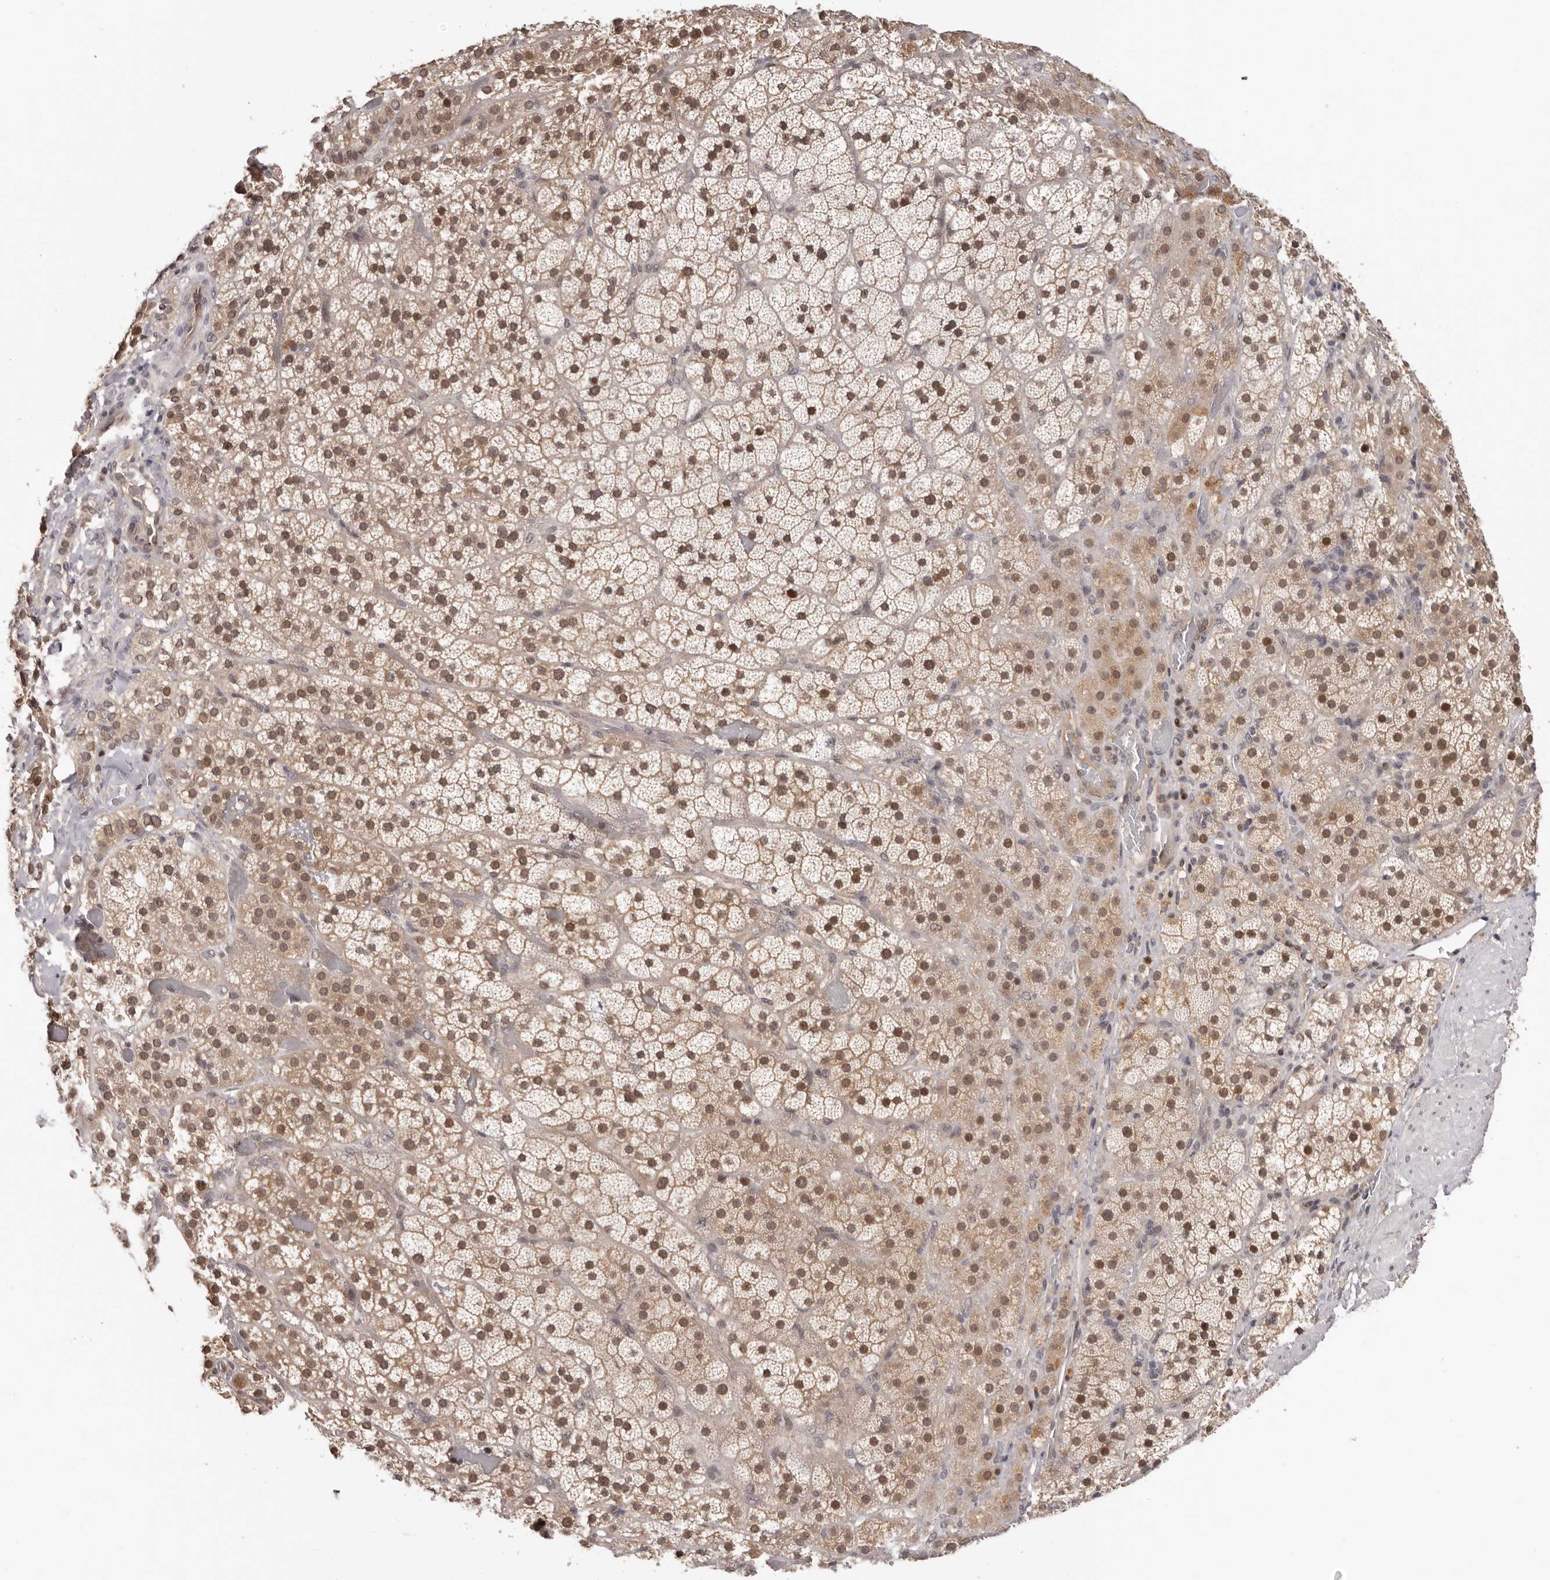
{"staining": {"intensity": "strong", "quantity": ">75%", "location": "cytoplasmic/membranous,nuclear"}, "tissue": "adrenal gland", "cell_type": "Glandular cells", "image_type": "normal", "snomed": [{"axis": "morphology", "description": "Normal tissue, NOS"}, {"axis": "topography", "description": "Adrenal gland"}], "caption": "About >75% of glandular cells in benign human adrenal gland reveal strong cytoplasmic/membranous,nuclear protein positivity as visualized by brown immunohistochemical staining.", "gene": "TBX5", "patient": {"sex": "male", "age": 57}}